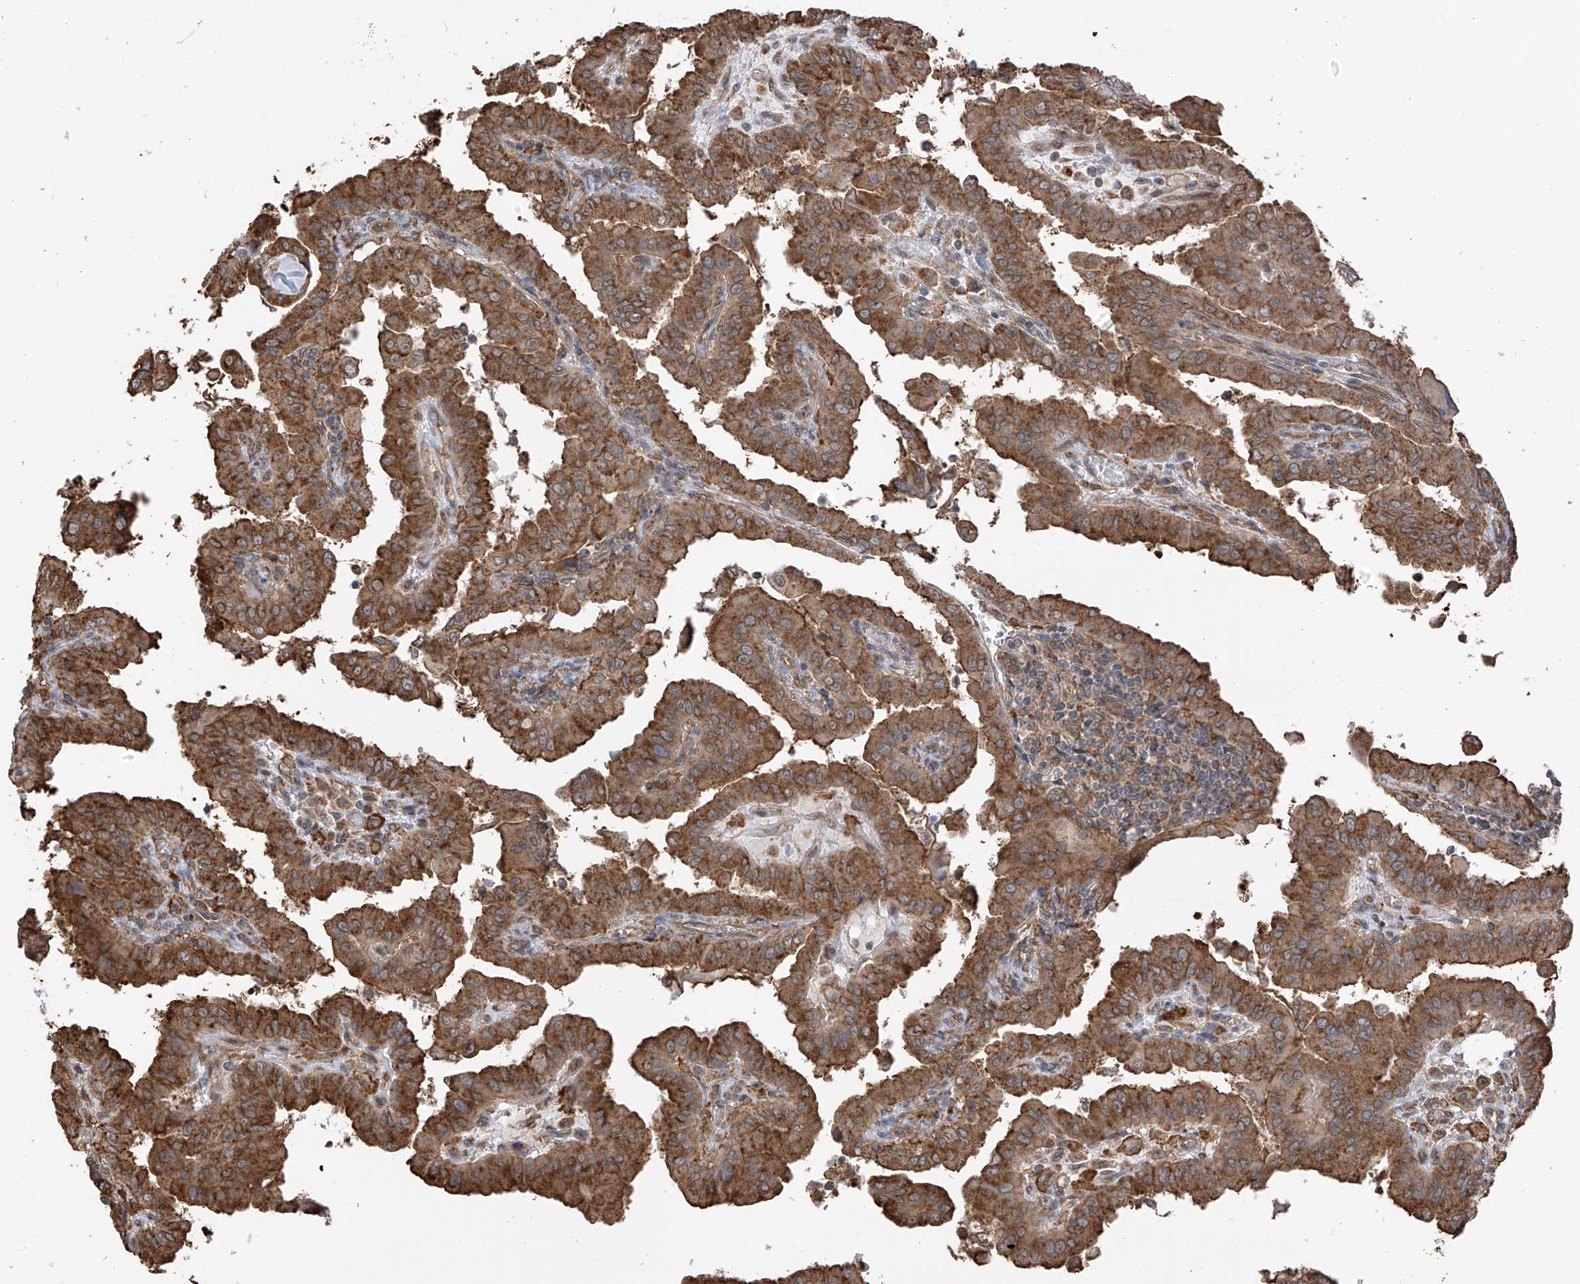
{"staining": {"intensity": "moderate", "quantity": ">75%", "location": "cytoplasmic/membranous"}, "tissue": "thyroid cancer", "cell_type": "Tumor cells", "image_type": "cancer", "snomed": [{"axis": "morphology", "description": "Papillary adenocarcinoma, NOS"}, {"axis": "topography", "description": "Thyroid gland"}], "caption": "IHC (DAB) staining of human thyroid papillary adenocarcinoma reveals moderate cytoplasmic/membranous protein staining in approximately >75% of tumor cells.", "gene": "ZNF189", "patient": {"sex": "male", "age": 33}}